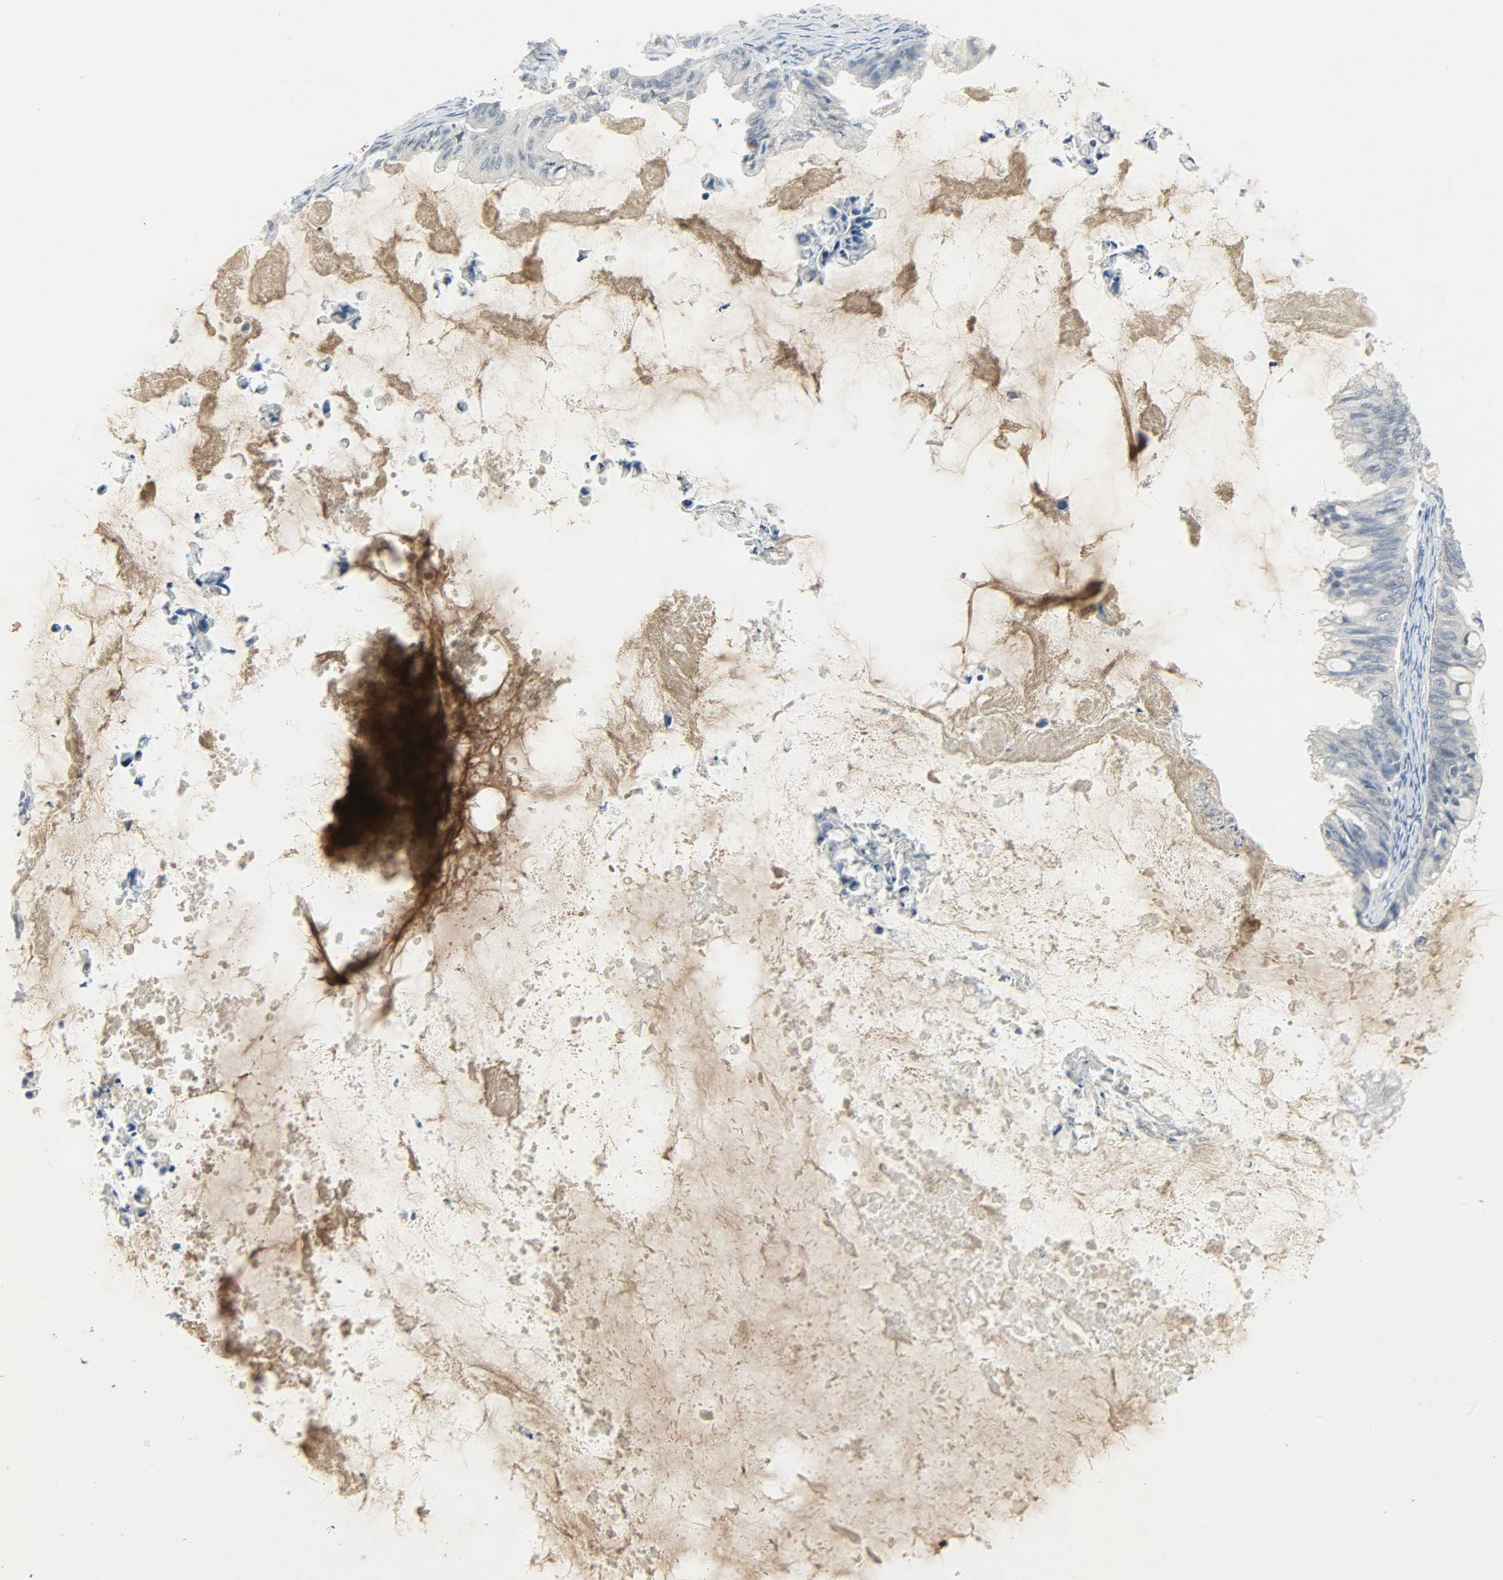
{"staining": {"intensity": "negative", "quantity": "none", "location": "none"}, "tissue": "ovarian cancer", "cell_type": "Tumor cells", "image_type": "cancer", "snomed": [{"axis": "morphology", "description": "Cystadenocarcinoma, mucinous, NOS"}, {"axis": "topography", "description": "Ovary"}], "caption": "This is a micrograph of immunohistochemistry (IHC) staining of mucinous cystadenocarcinoma (ovarian), which shows no expression in tumor cells.", "gene": "CAMK4", "patient": {"sex": "female", "age": 80}}